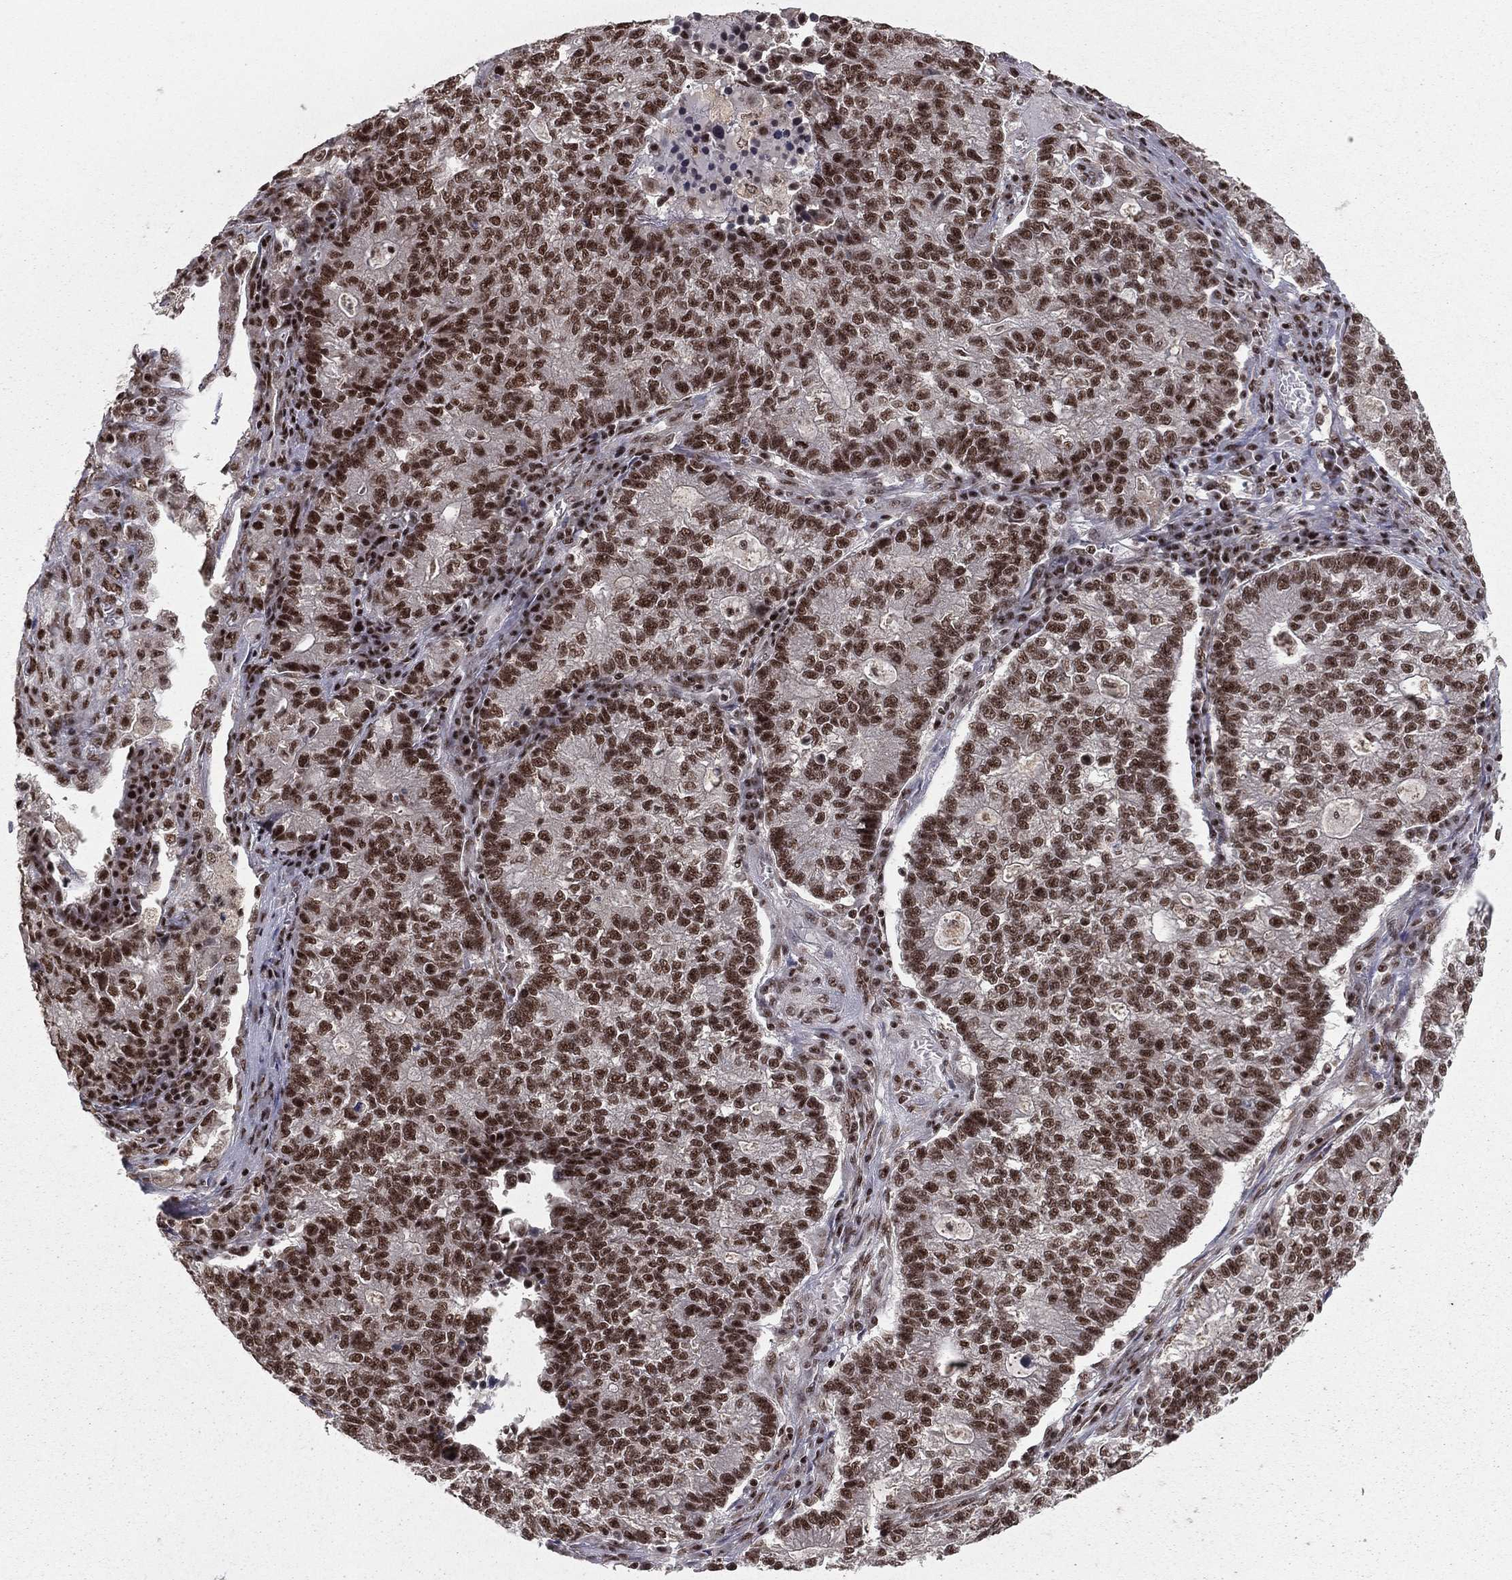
{"staining": {"intensity": "strong", "quantity": ">75%", "location": "nuclear"}, "tissue": "lung cancer", "cell_type": "Tumor cells", "image_type": "cancer", "snomed": [{"axis": "morphology", "description": "Adenocarcinoma, NOS"}, {"axis": "topography", "description": "Lung"}], "caption": "High-magnification brightfield microscopy of lung cancer stained with DAB (brown) and counterstained with hematoxylin (blue). tumor cells exhibit strong nuclear positivity is seen in approximately>75% of cells.", "gene": "NFYB", "patient": {"sex": "male", "age": 57}}